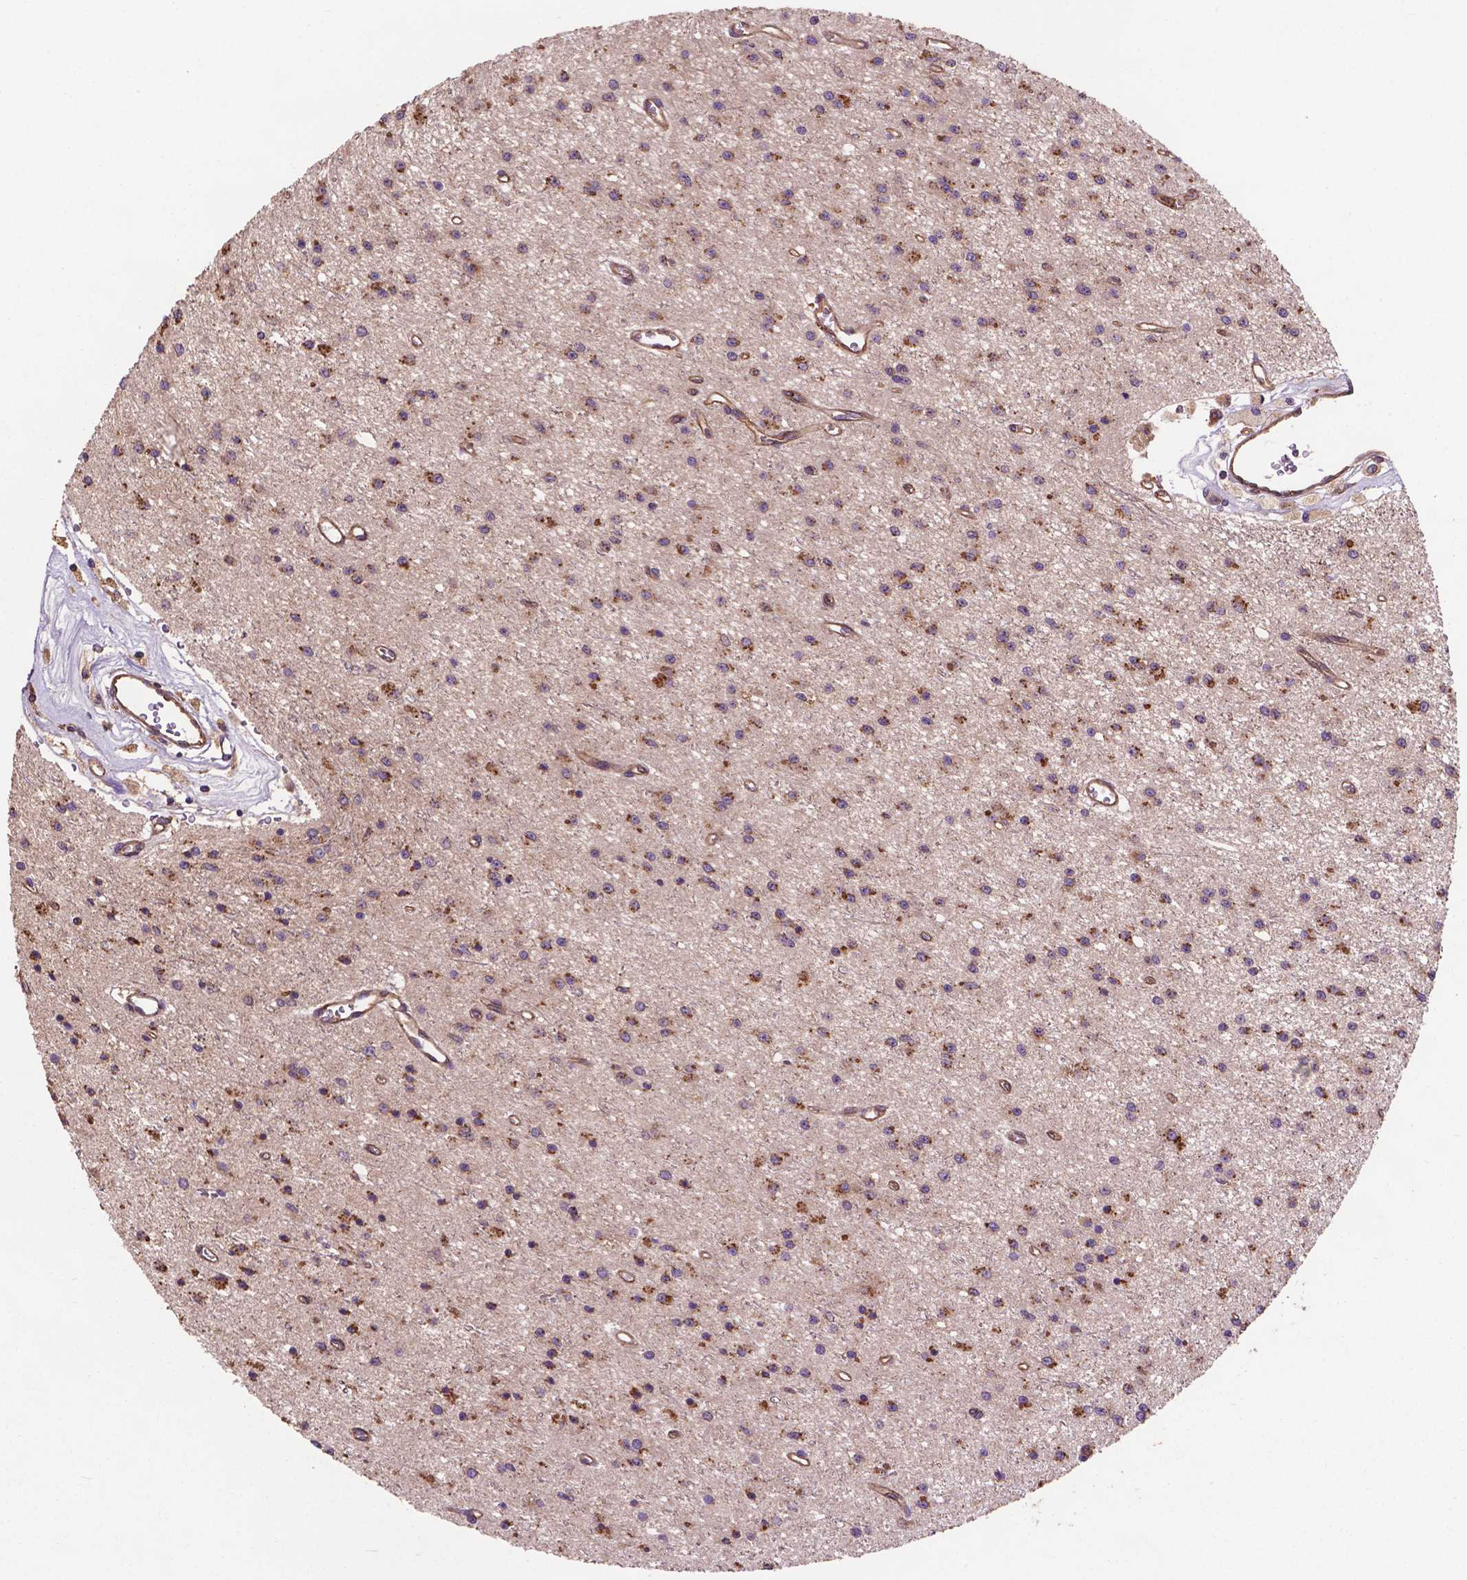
{"staining": {"intensity": "moderate", "quantity": "25%-75%", "location": "cytoplasmic/membranous"}, "tissue": "glioma", "cell_type": "Tumor cells", "image_type": "cancer", "snomed": [{"axis": "morphology", "description": "Glioma, malignant, Low grade"}, {"axis": "topography", "description": "Brain"}], "caption": "Malignant glioma (low-grade) stained for a protein exhibits moderate cytoplasmic/membranous positivity in tumor cells. (DAB IHC, brown staining for protein, blue staining for nuclei).", "gene": "CCDC71L", "patient": {"sex": "female", "age": 45}}